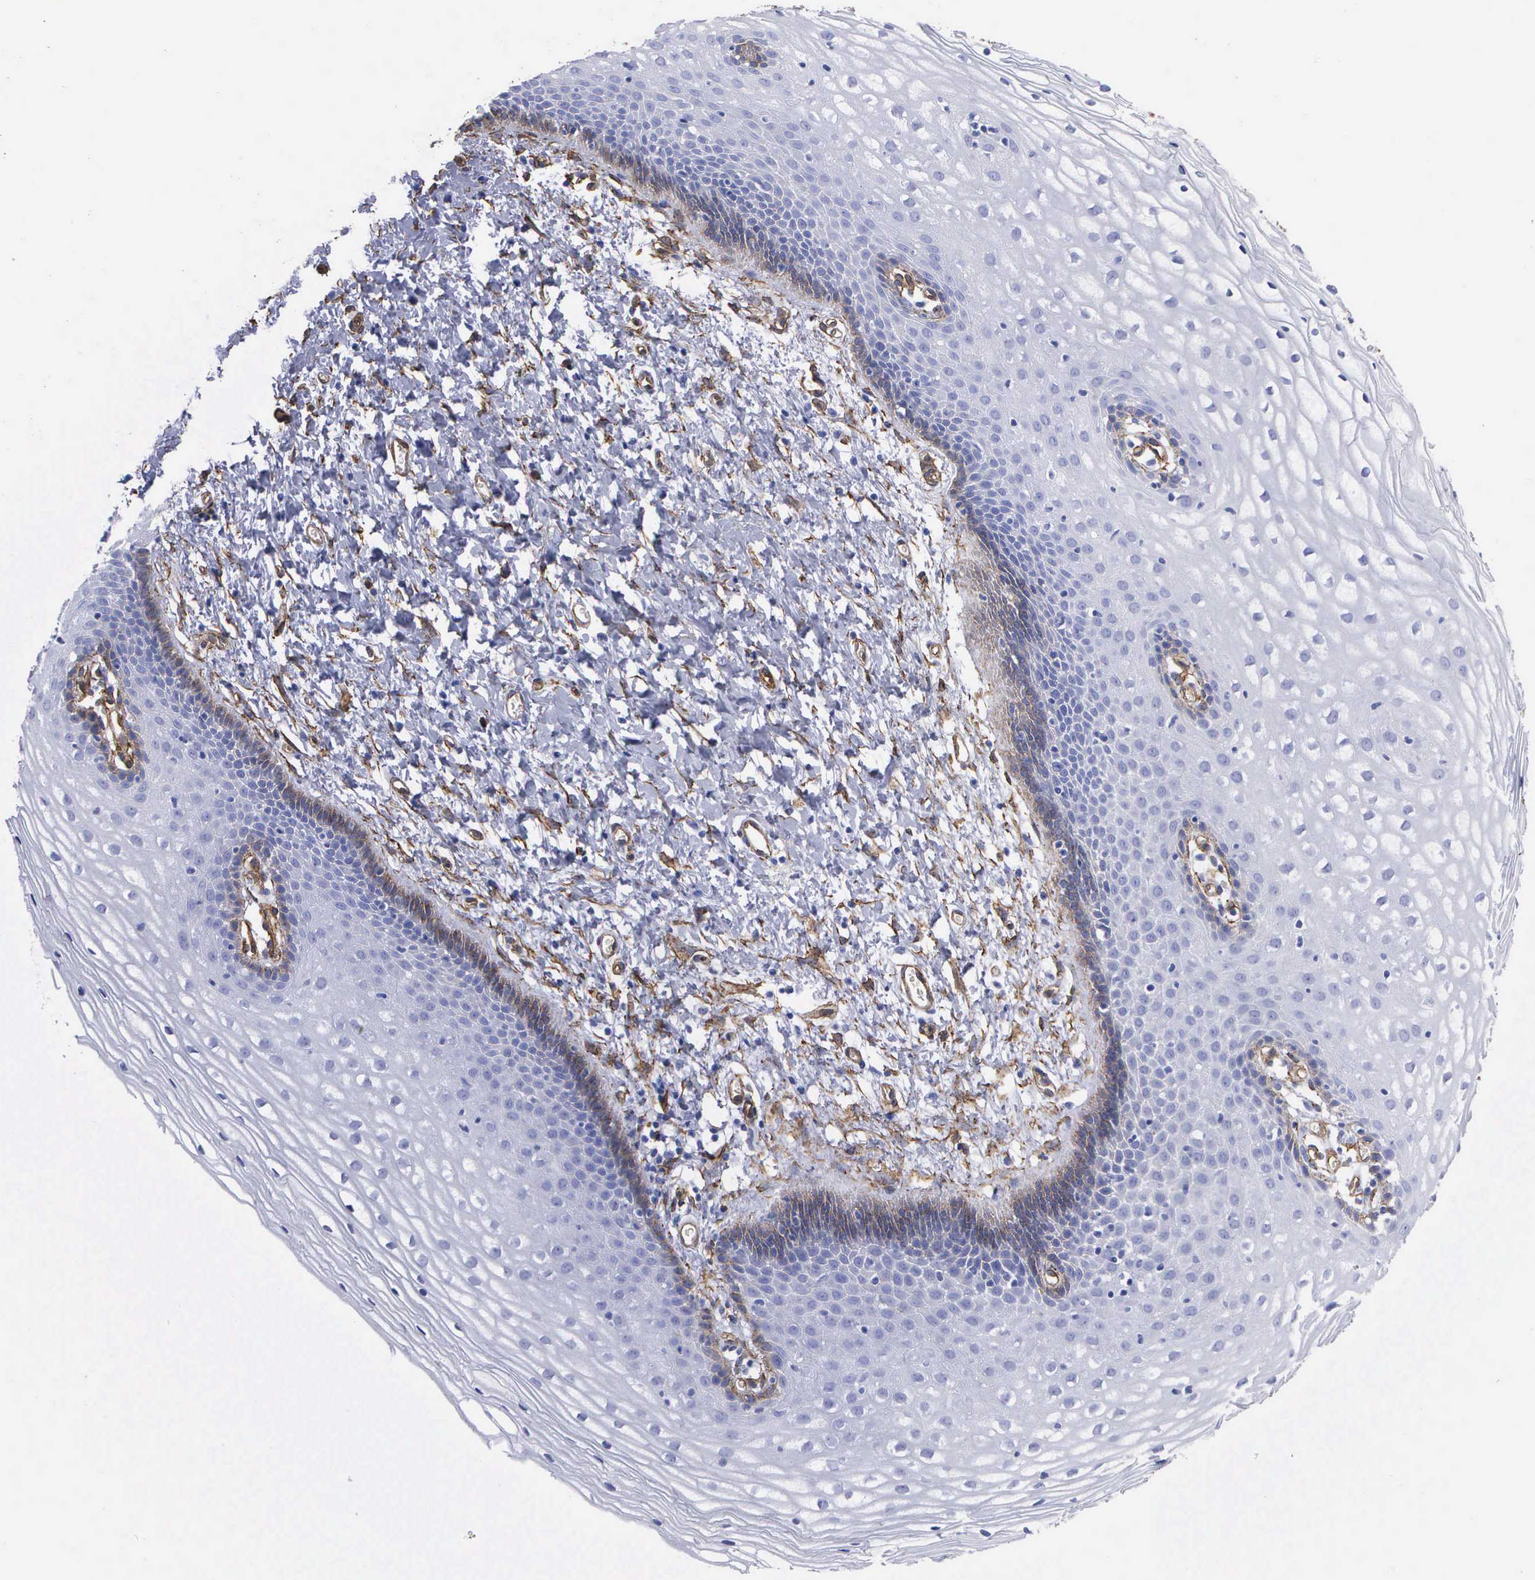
{"staining": {"intensity": "negative", "quantity": "none", "location": "none"}, "tissue": "cervix", "cell_type": "Glandular cells", "image_type": "normal", "snomed": [{"axis": "morphology", "description": "Normal tissue, NOS"}, {"axis": "topography", "description": "Cervix"}], "caption": "This is an immunohistochemistry (IHC) micrograph of benign cervix. There is no positivity in glandular cells.", "gene": "MAGEB10", "patient": {"sex": "female", "age": 53}}